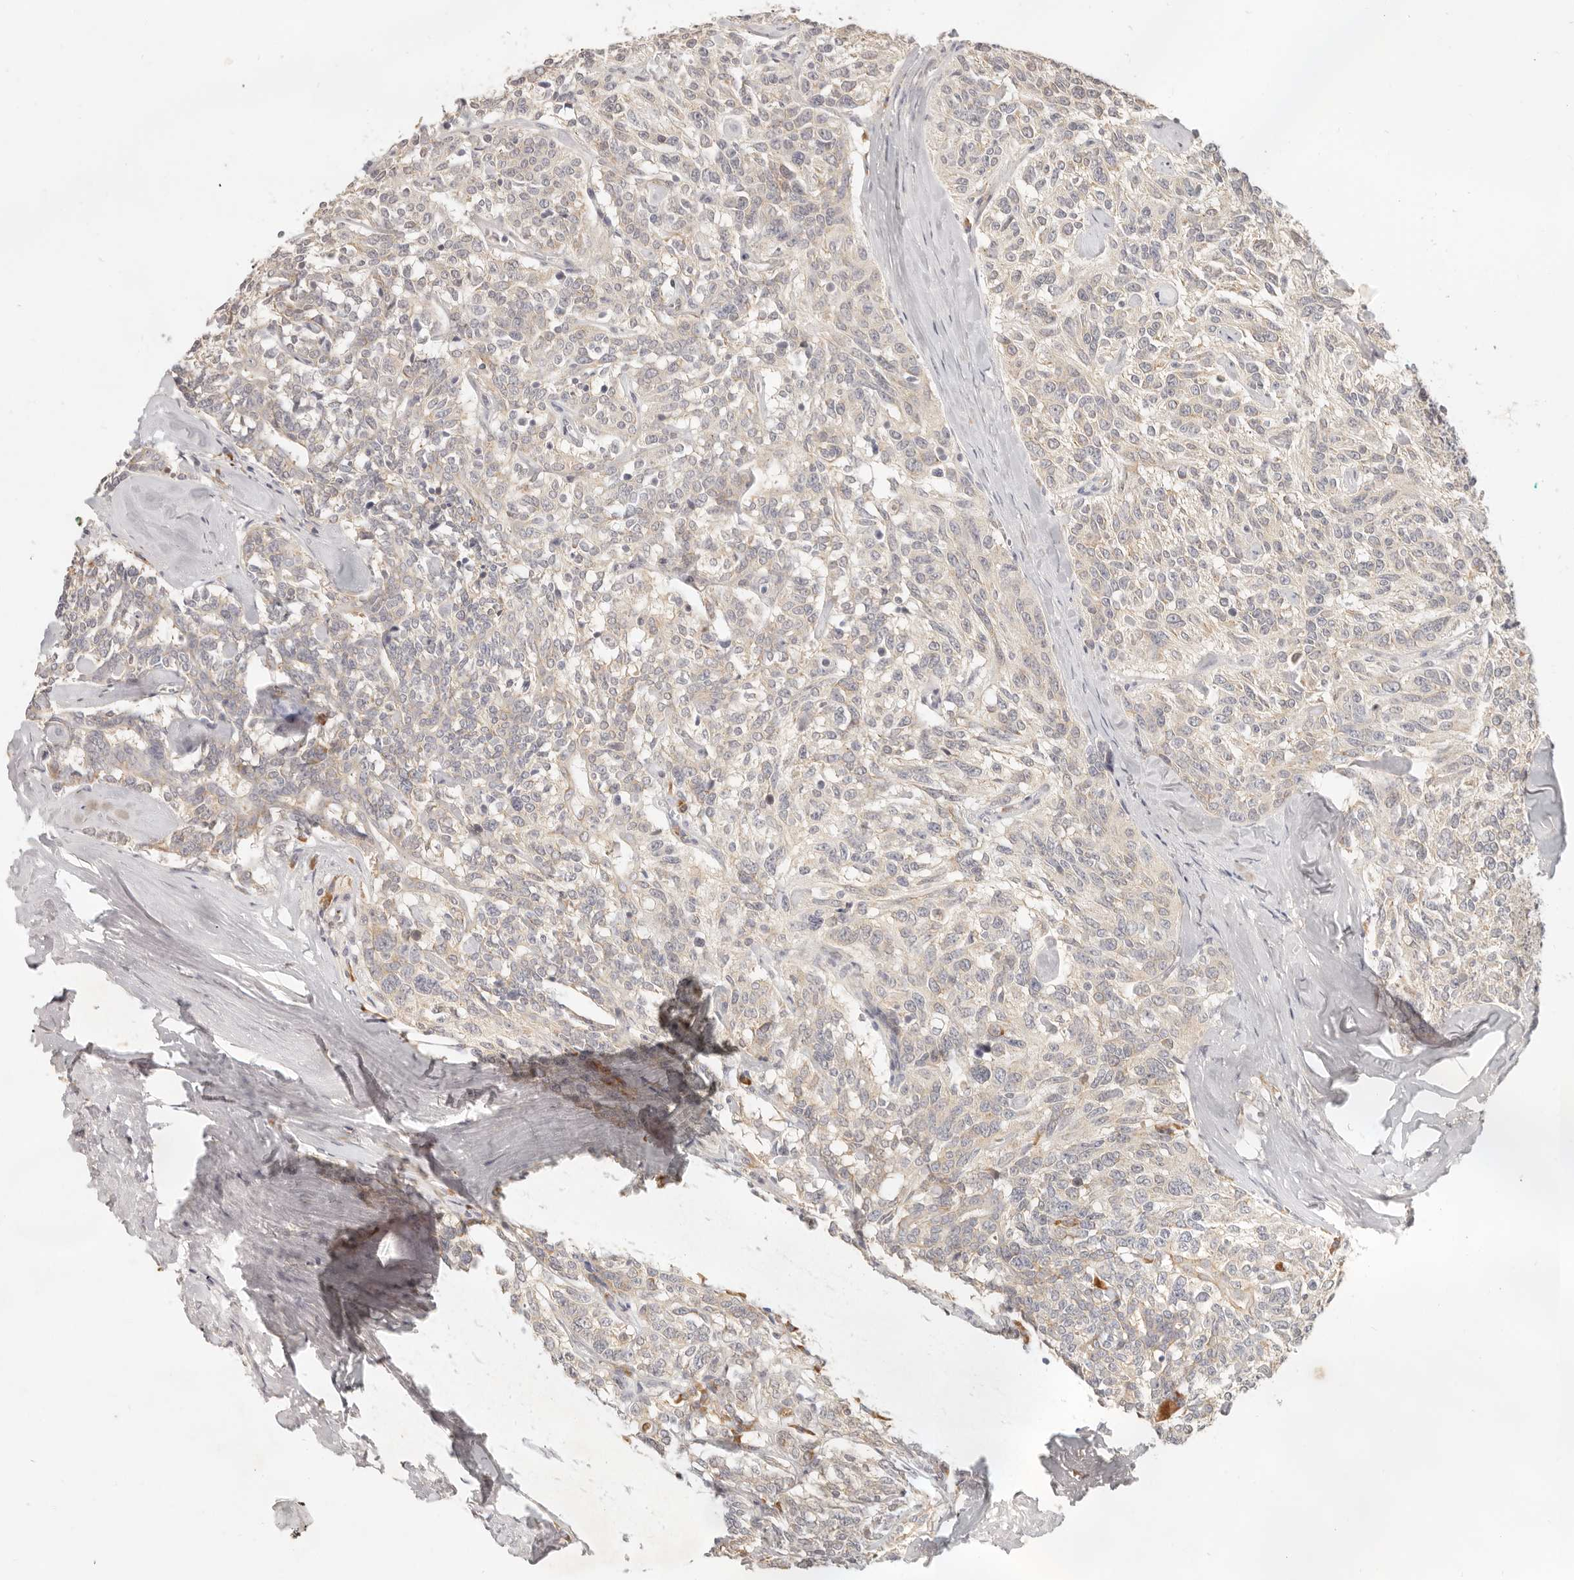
{"staining": {"intensity": "weak", "quantity": "<25%", "location": "cytoplasmic/membranous"}, "tissue": "carcinoid", "cell_type": "Tumor cells", "image_type": "cancer", "snomed": [{"axis": "morphology", "description": "Carcinoid, malignant, NOS"}, {"axis": "topography", "description": "Lung"}], "caption": "Carcinoid was stained to show a protein in brown. There is no significant positivity in tumor cells.", "gene": "PABPC4", "patient": {"sex": "female", "age": 46}}